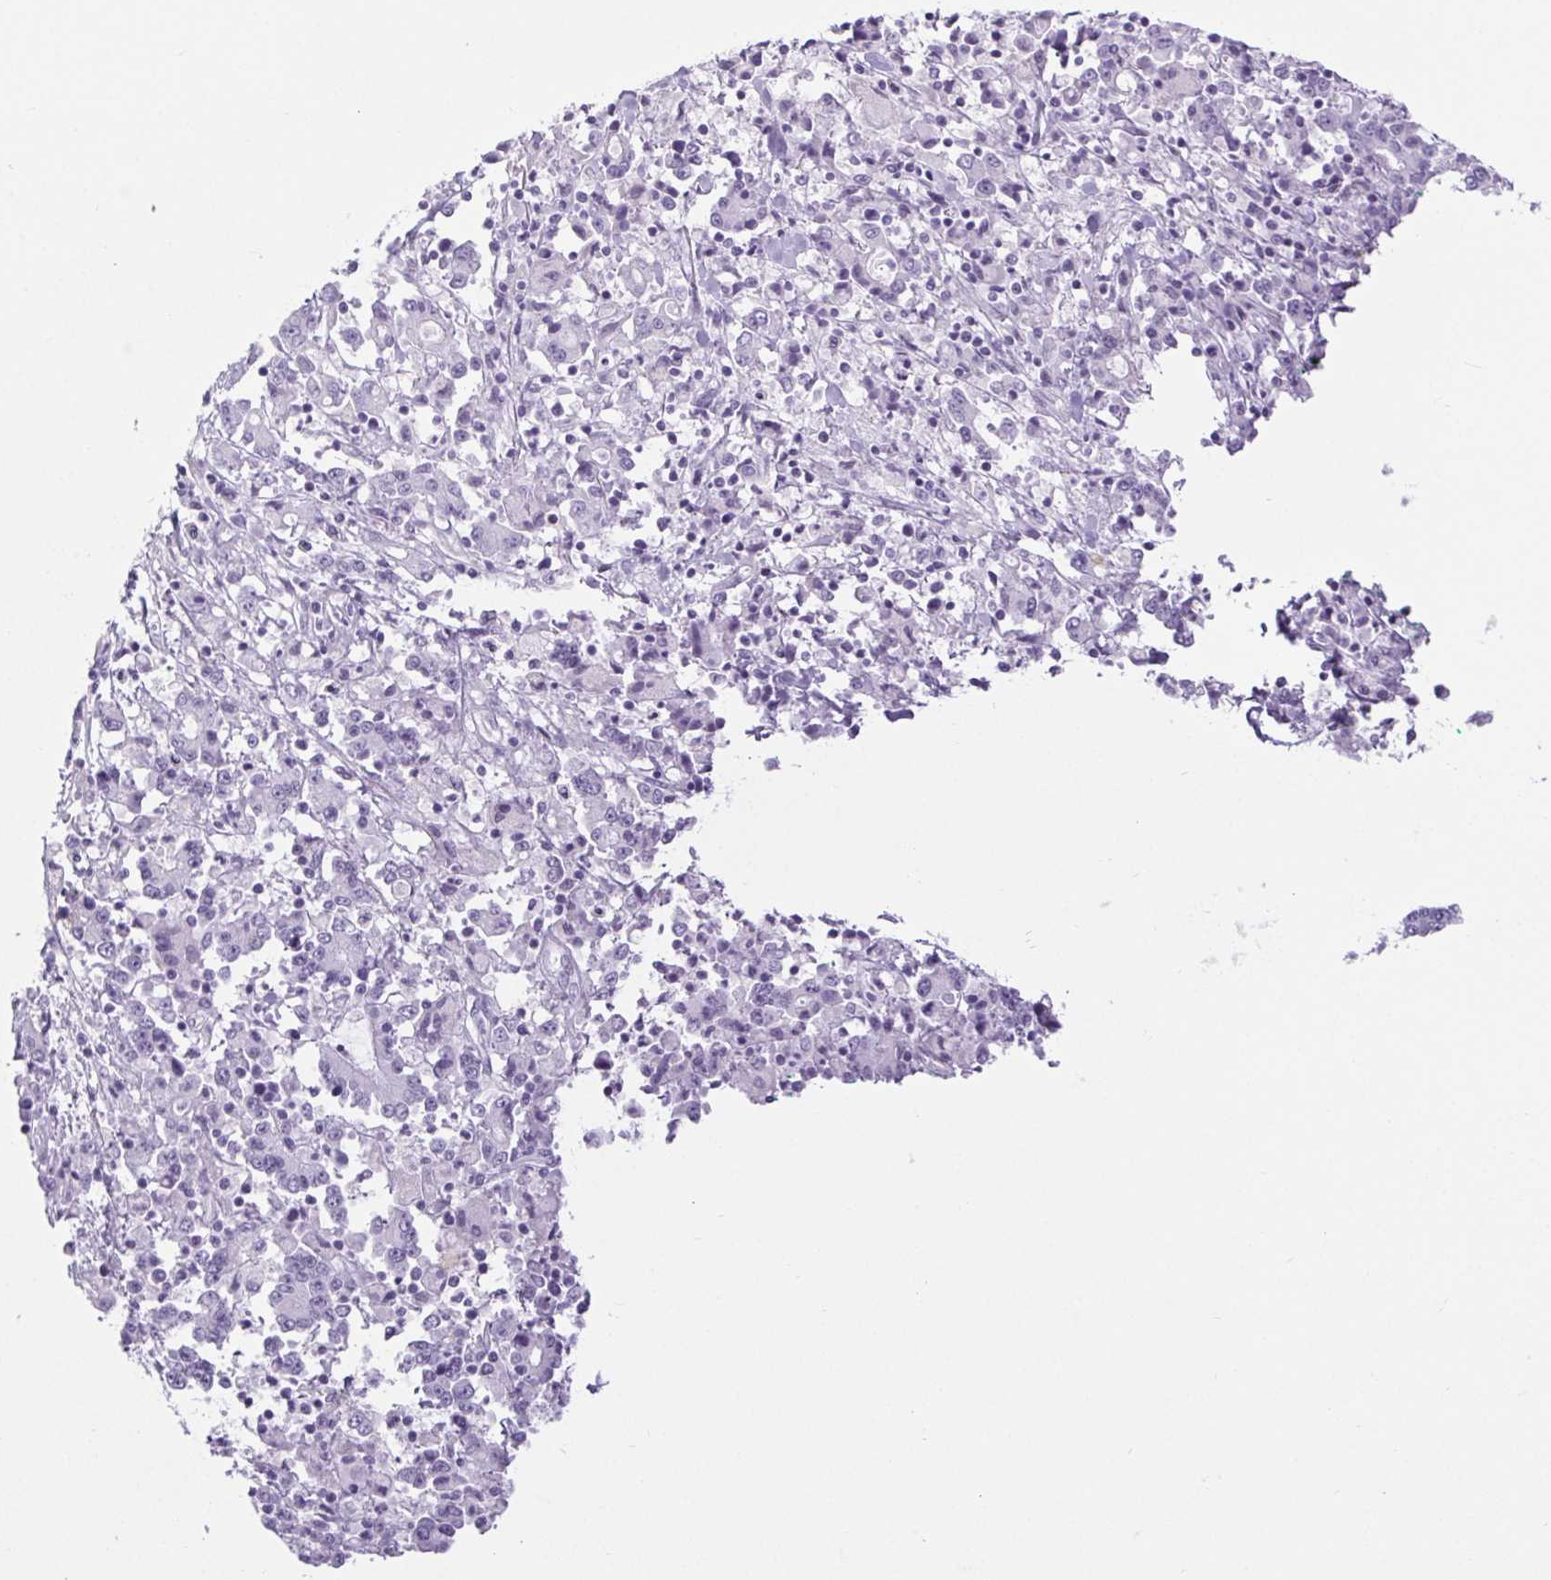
{"staining": {"intensity": "negative", "quantity": "none", "location": "none"}, "tissue": "stomach cancer", "cell_type": "Tumor cells", "image_type": "cancer", "snomed": [{"axis": "morphology", "description": "Adenocarcinoma, NOS"}, {"axis": "topography", "description": "Stomach, upper"}], "caption": "Tumor cells are negative for brown protein staining in stomach cancer. (Stains: DAB (3,3'-diaminobenzidine) IHC with hematoxylin counter stain, Microscopy: brightfield microscopy at high magnification).", "gene": "BCAS1", "patient": {"sex": "male", "age": 68}}